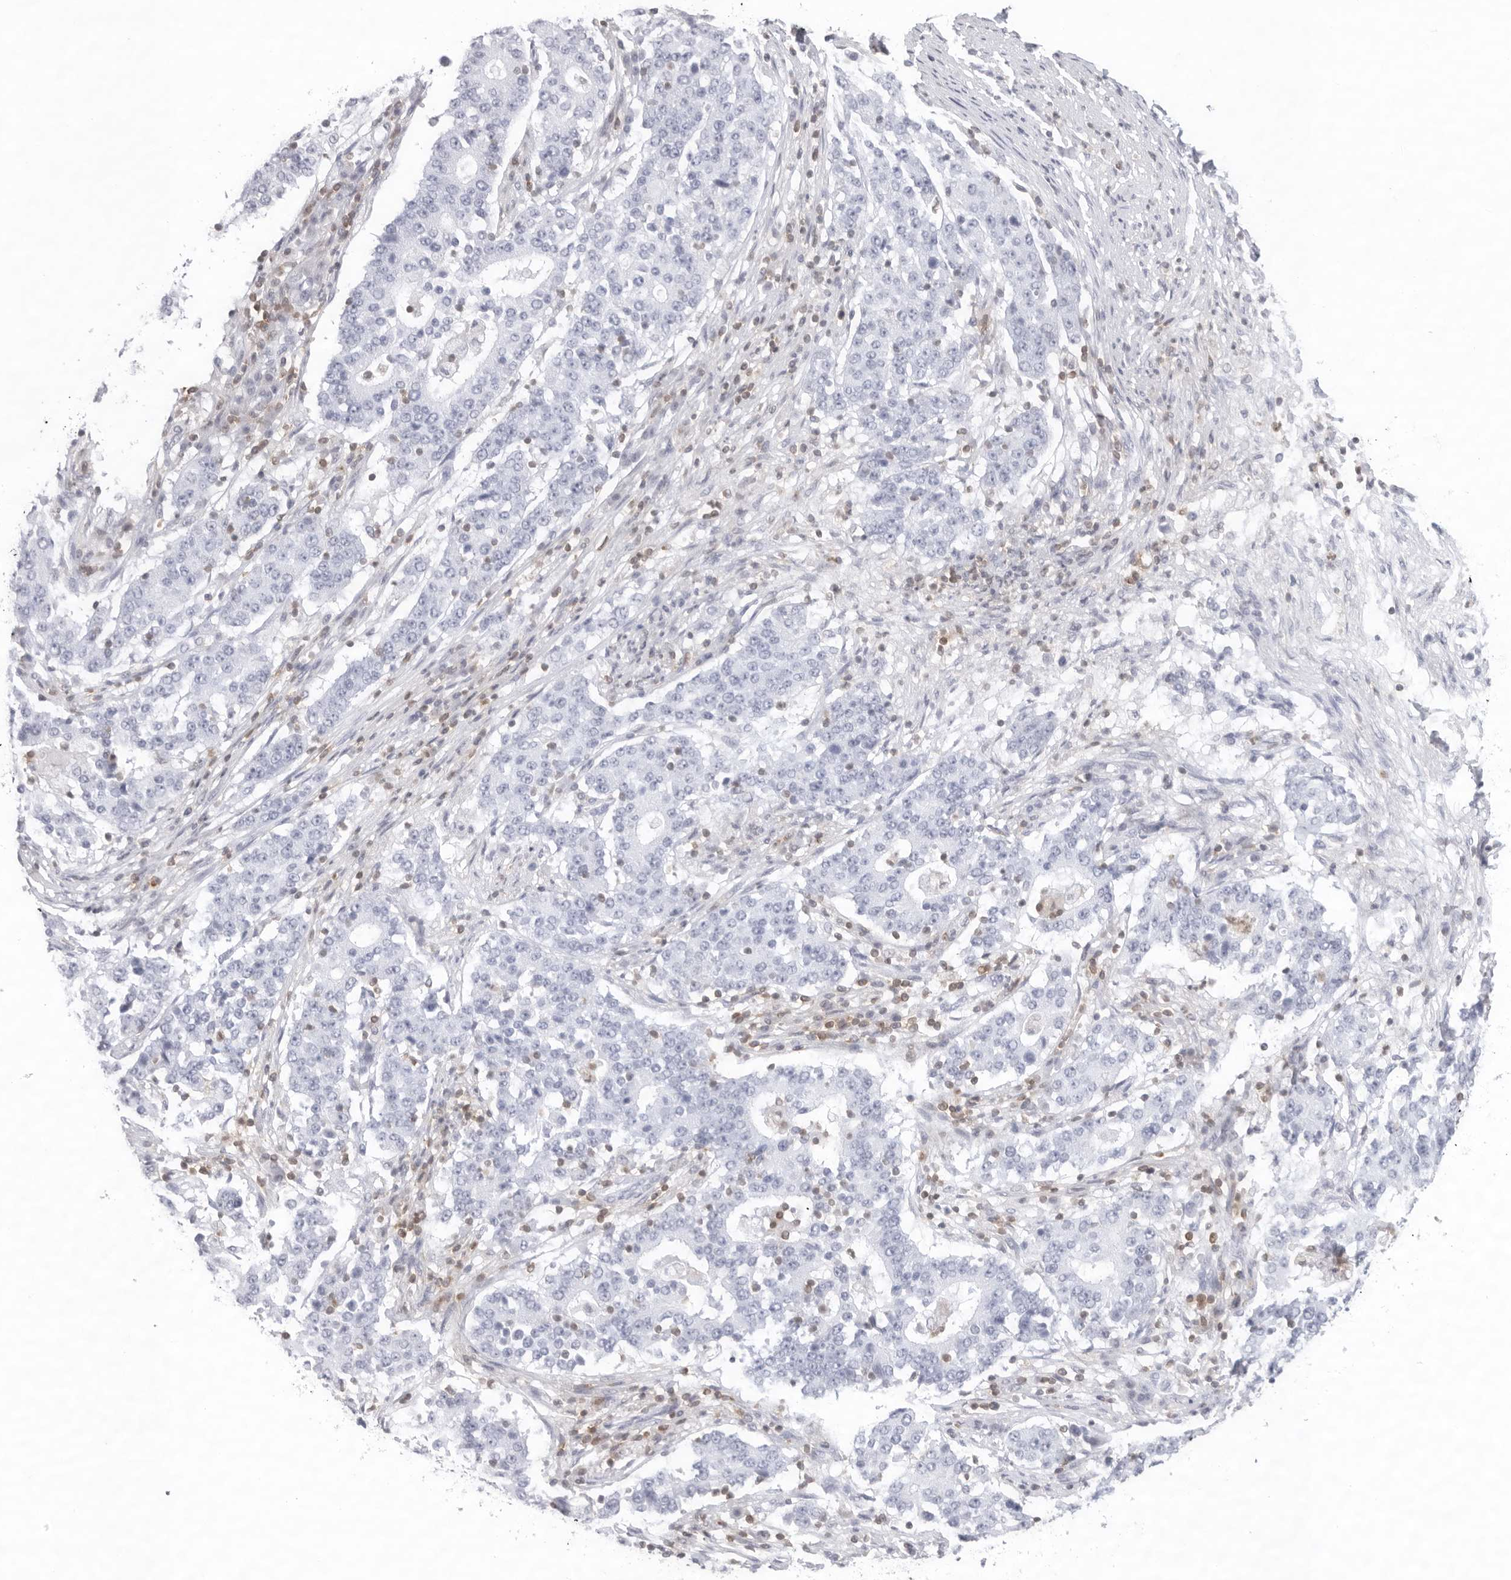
{"staining": {"intensity": "negative", "quantity": "none", "location": "none"}, "tissue": "stomach cancer", "cell_type": "Tumor cells", "image_type": "cancer", "snomed": [{"axis": "morphology", "description": "Adenocarcinoma, NOS"}, {"axis": "topography", "description": "Stomach"}], "caption": "The IHC photomicrograph has no significant staining in tumor cells of stomach cancer (adenocarcinoma) tissue. (Immunohistochemistry, brightfield microscopy, high magnification).", "gene": "FMNL1", "patient": {"sex": "male", "age": 59}}